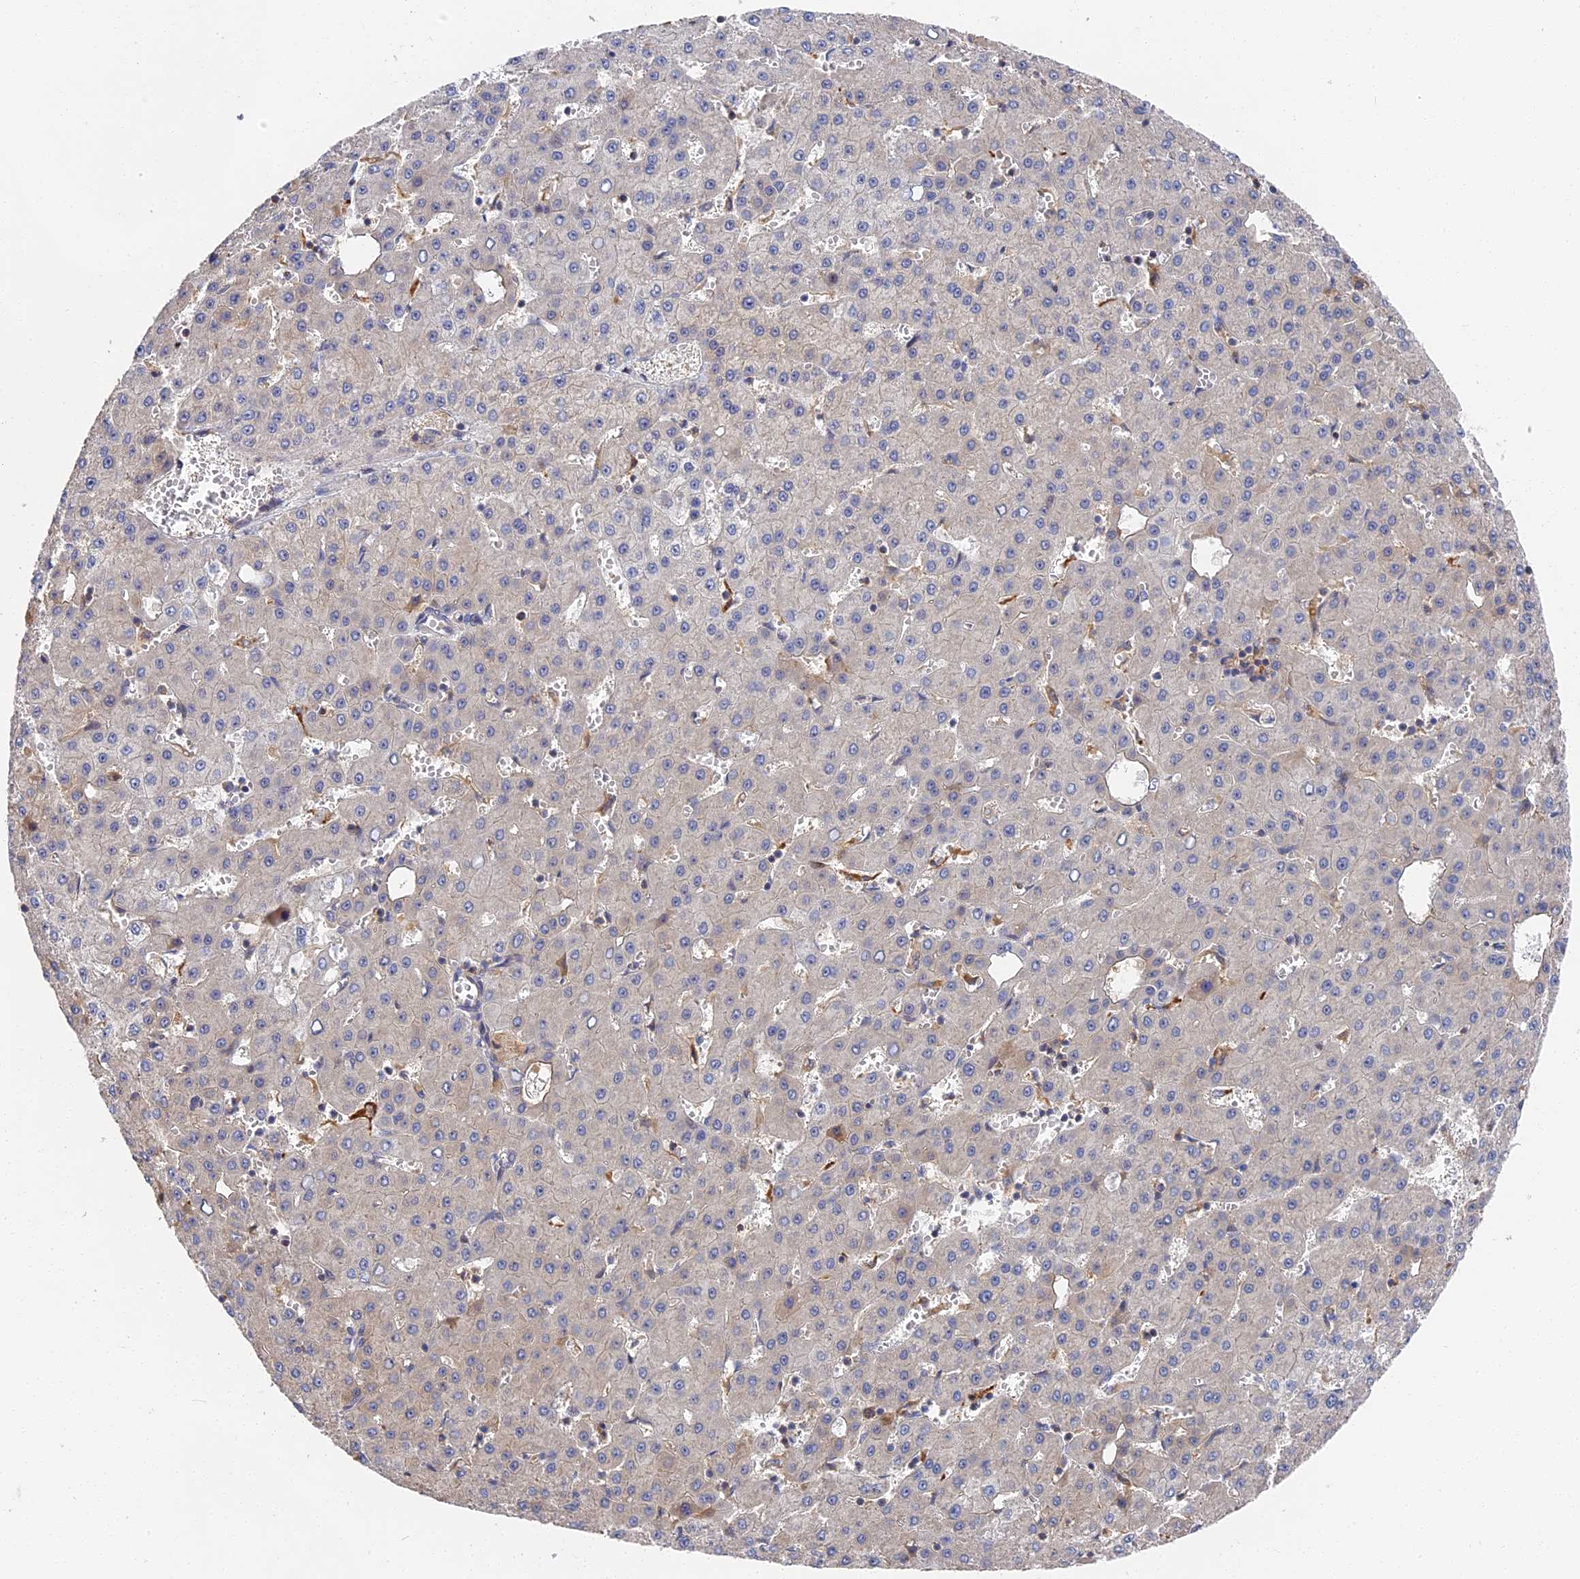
{"staining": {"intensity": "negative", "quantity": "none", "location": "none"}, "tissue": "liver cancer", "cell_type": "Tumor cells", "image_type": "cancer", "snomed": [{"axis": "morphology", "description": "Carcinoma, Hepatocellular, NOS"}, {"axis": "topography", "description": "Liver"}], "caption": "Immunohistochemistry of liver cancer (hepatocellular carcinoma) shows no positivity in tumor cells. (IHC, brightfield microscopy, high magnification).", "gene": "CCDC113", "patient": {"sex": "male", "age": 47}}